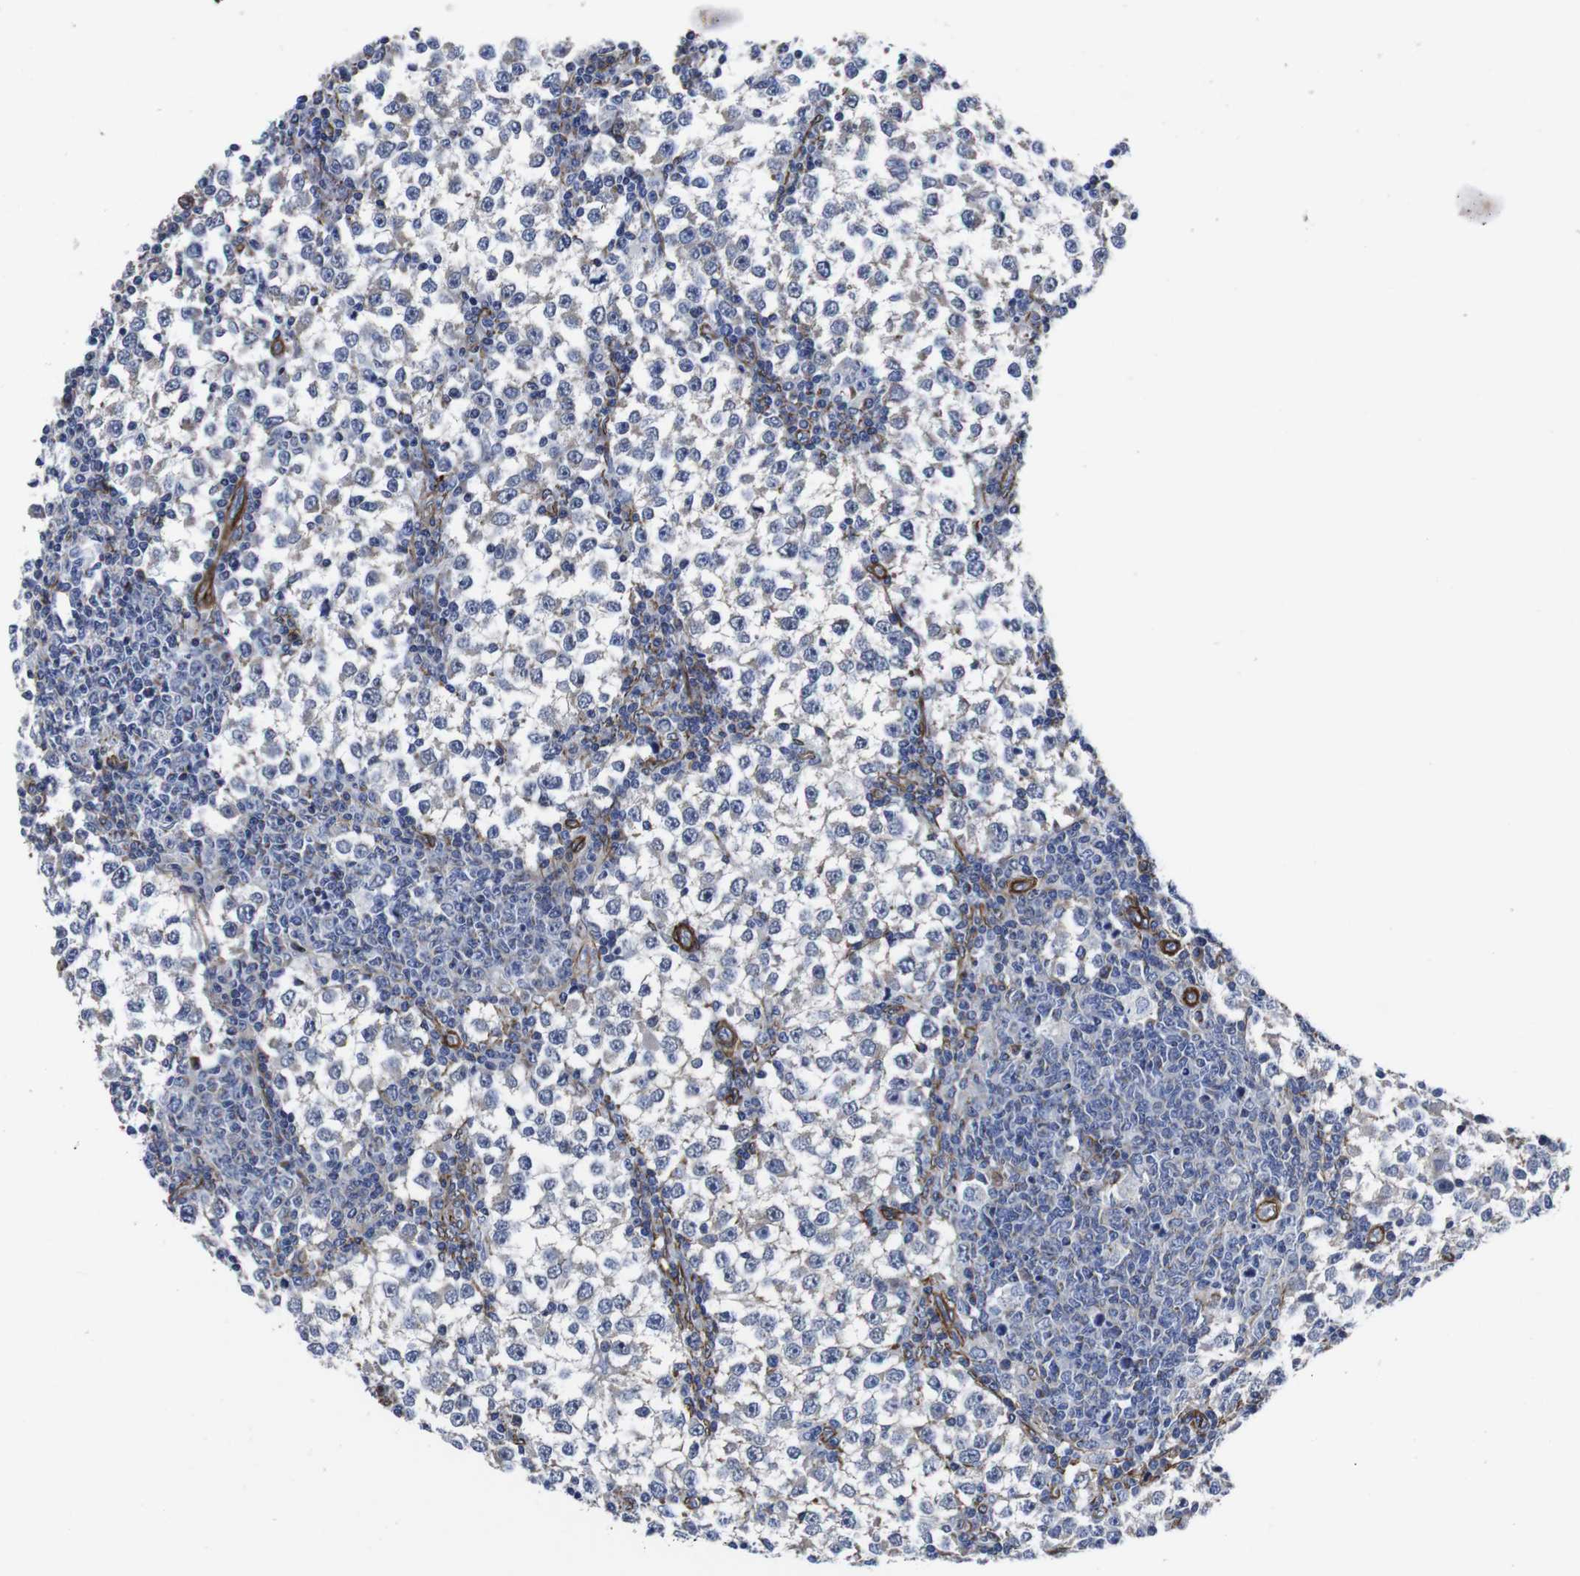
{"staining": {"intensity": "weak", "quantity": "<25%", "location": "cytoplasmic/membranous"}, "tissue": "testis cancer", "cell_type": "Tumor cells", "image_type": "cancer", "snomed": [{"axis": "morphology", "description": "Seminoma, NOS"}, {"axis": "topography", "description": "Testis"}], "caption": "Immunohistochemical staining of testis seminoma shows no significant expression in tumor cells.", "gene": "WNT10A", "patient": {"sex": "male", "age": 65}}